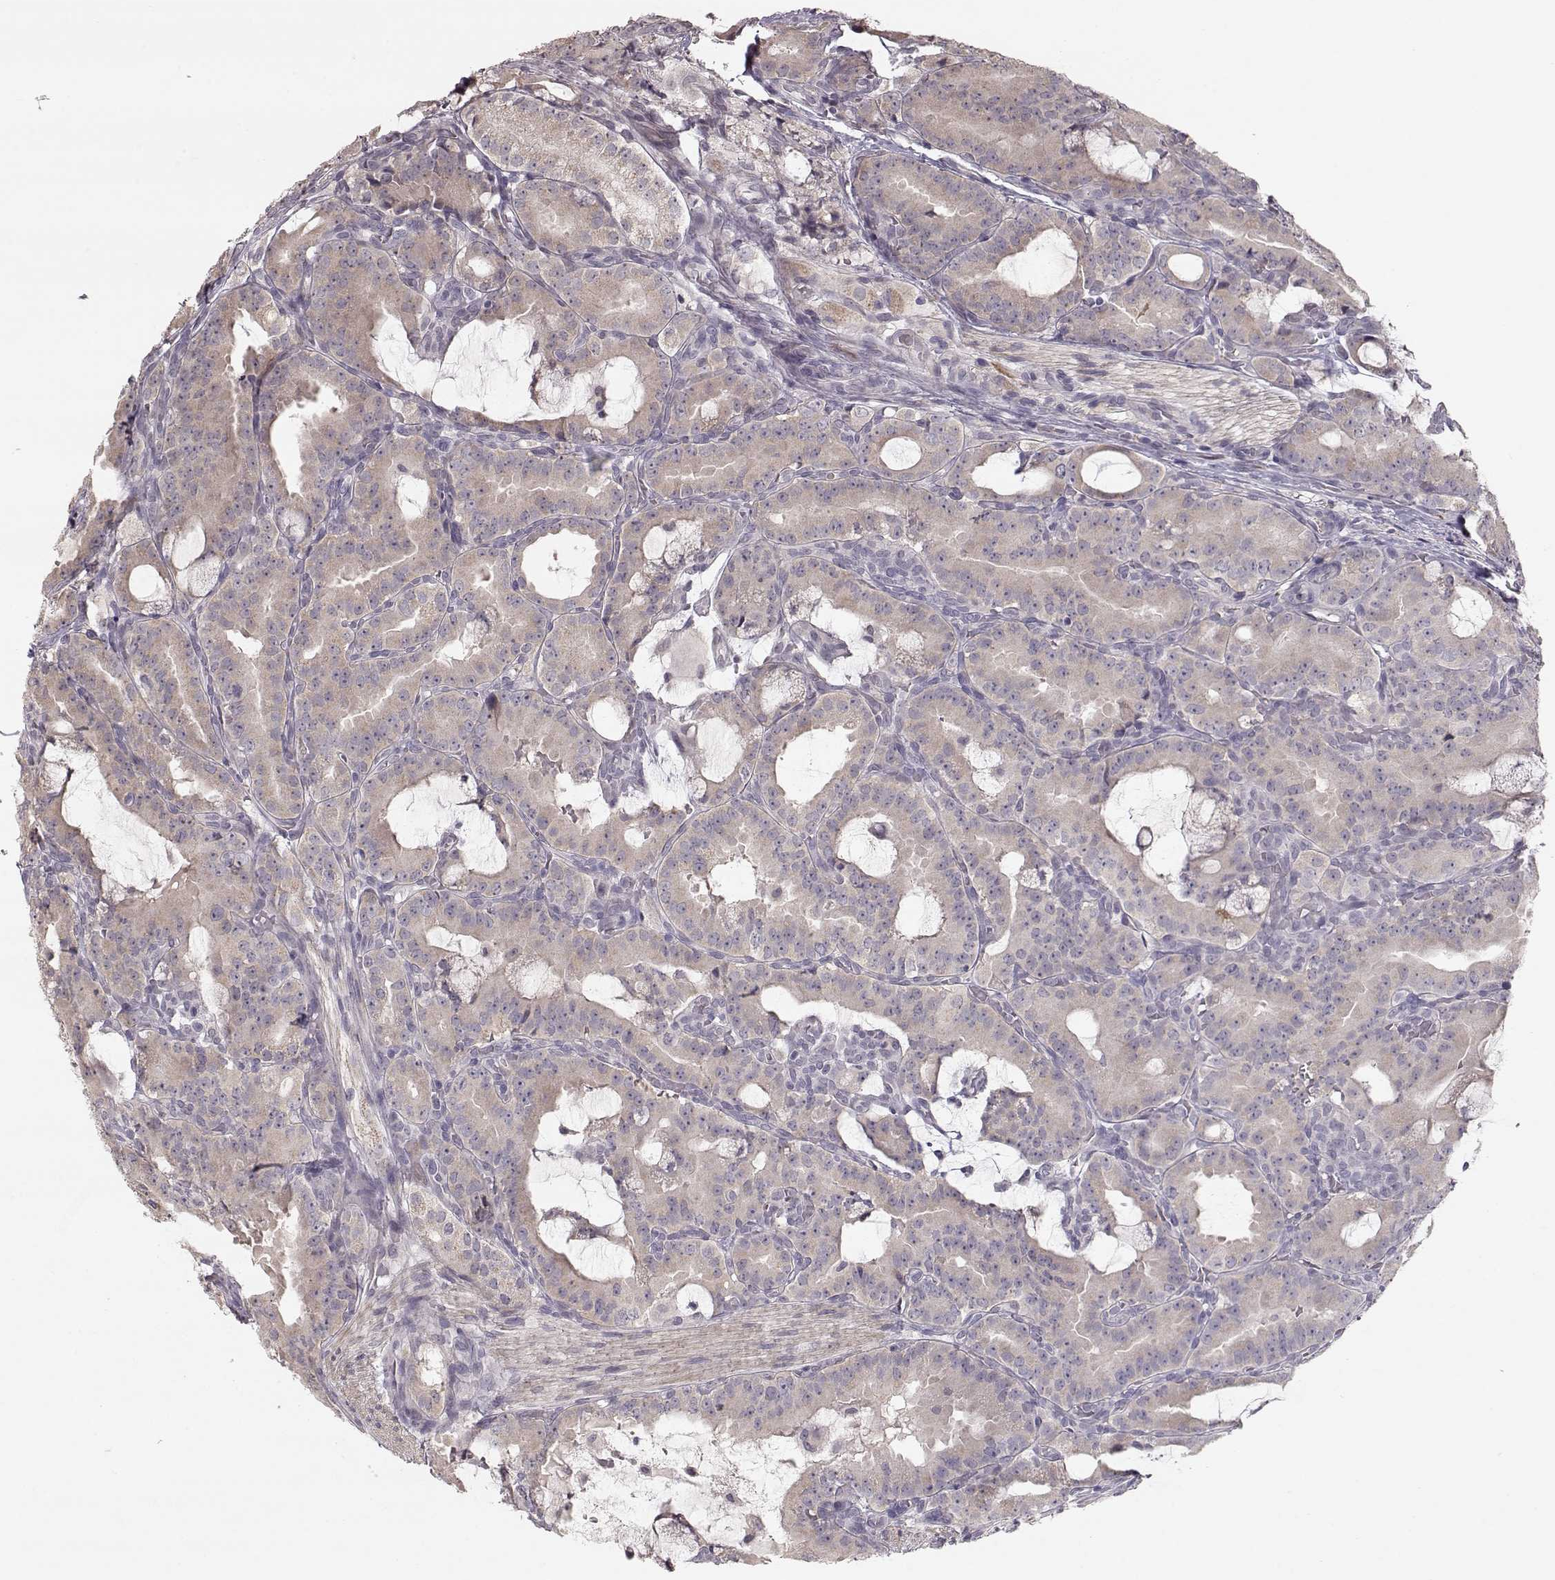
{"staining": {"intensity": "weak", "quantity": ">75%", "location": "cytoplasmic/membranous"}, "tissue": "prostate cancer", "cell_type": "Tumor cells", "image_type": "cancer", "snomed": [{"axis": "morphology", "description": "Adenocarcinoma, NOS"}, {"axis": "morphology", "description": "Adenocarcinoma, High grade"}, {"axis": "topography", "description": "Prostate"}], "caption": "The image displays immunohistochemical staining of prostate cancer (adenocarcinoma). There is weak cytoplasmic/membranous staining is identified in about >75% of tumor cells.", "gene": "PNMT", "patient": {"sex": "male", "age": 64}}